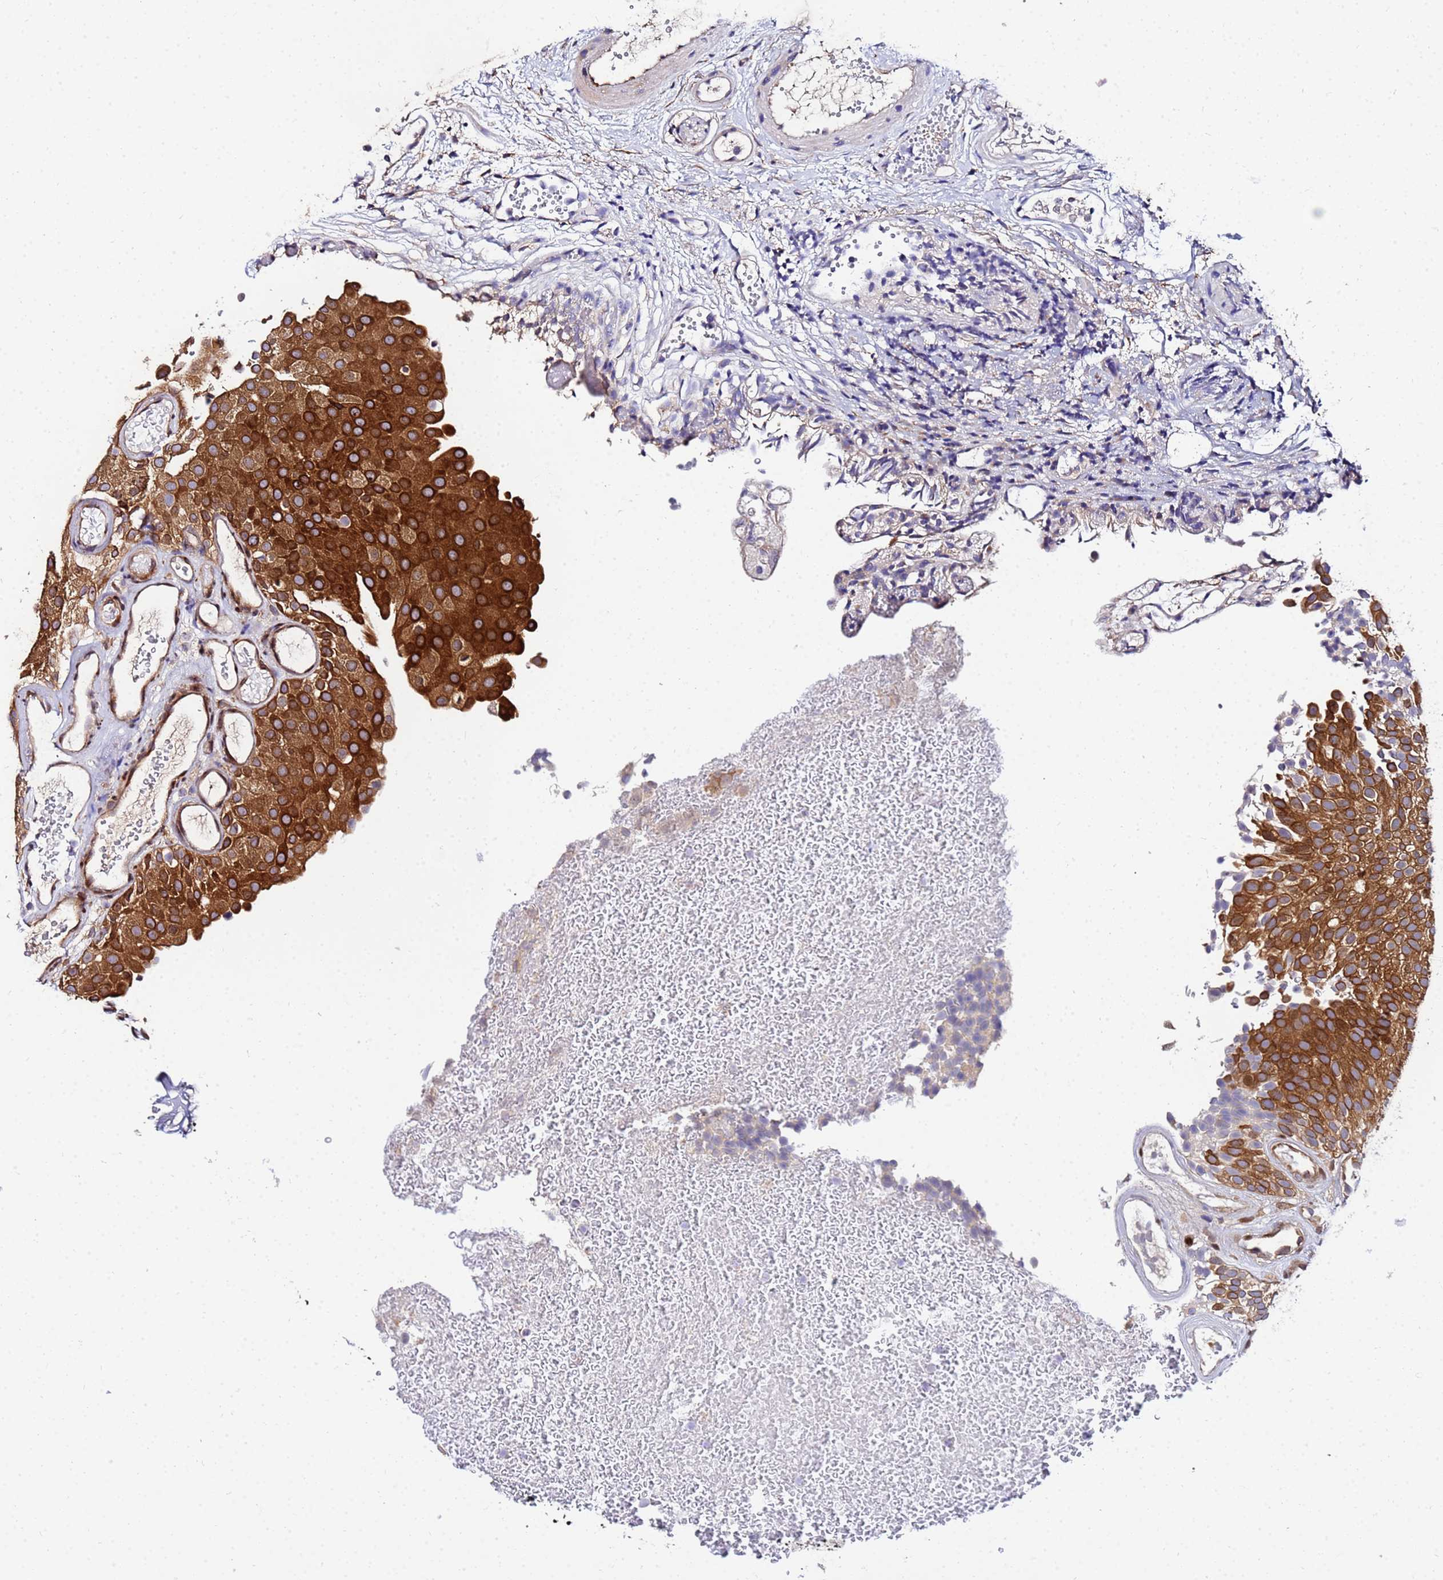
{"staining": {"intensity": "strong", "quantity": ">75%", "location": "cytoplasmic/membranous"}, "tissue": "urothelial cancer", "cell_type": "Tumor cells", "image_type": "cancer", "snomed": [{"axis": "morphology", "description": "Urothelial carcinoma, Low grade"}, {"axis": "topography", "description": "Urinary bladder"}], "caption": "The image reveals a brown stain indicating the presence of a protein in the cytoplasmic/membranous of tumor cells in urothelial cancer.", "gene": "UNC93B1", "patient": {"sex": "male", "age": 78}}